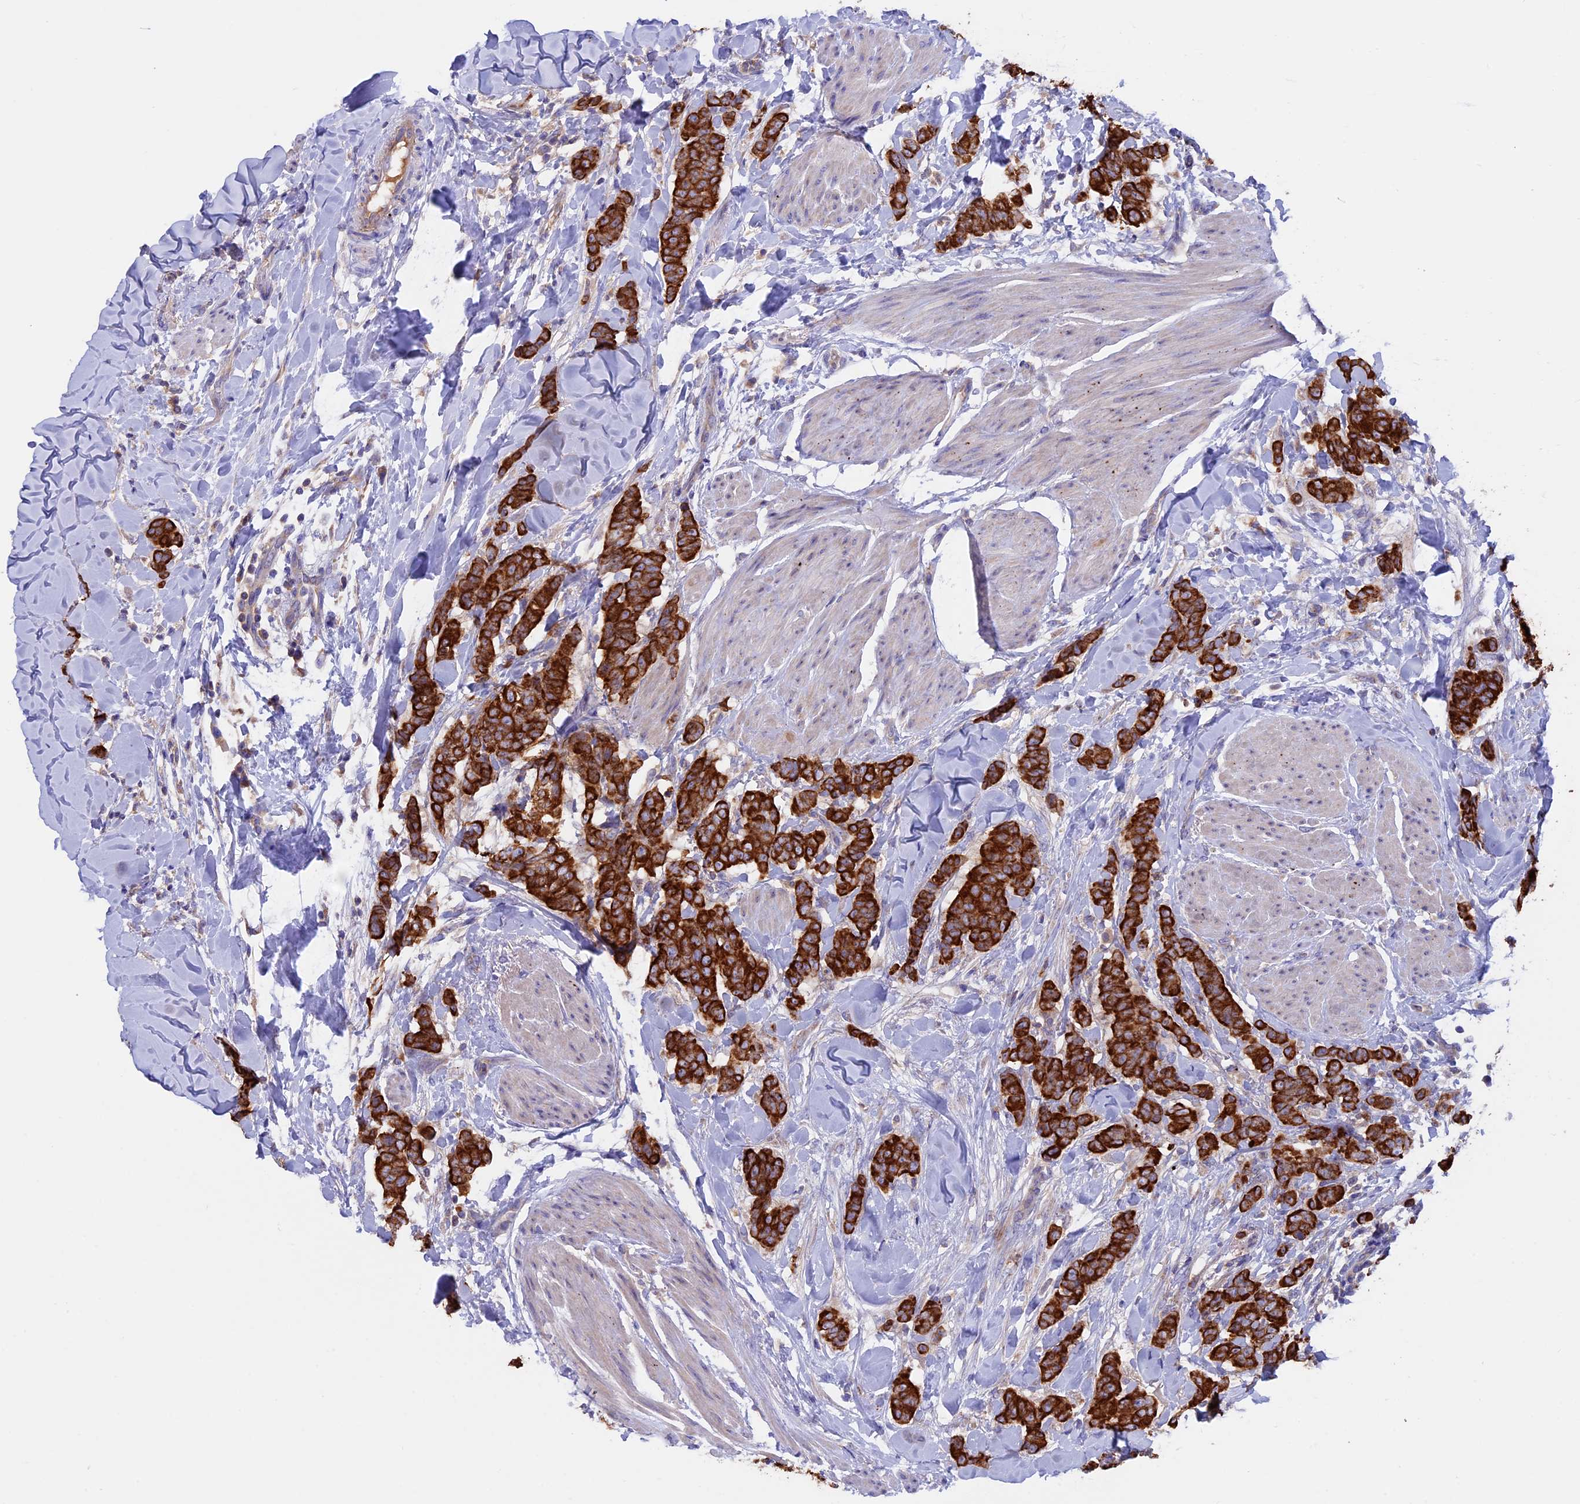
{"staining": {"intensity": "strong", "quantity": ">75%", "location": "cytoplasmic/membranous"}, "tissue": "breast cancer", "cell_type": "Tumor cells", "image_type": "cancer", "snomed": [{"axis": "morphology", "description": "Duct carcinoma"}, {"axis": "topography", "description": "Breast"}], "caption": "Tumor cells reveal strong cytoplasmic/membranous staining in approximately >75% of cells in breast cancer.", "gene": "PTPN9", "patient": {"sex": "female", "age": 40}}